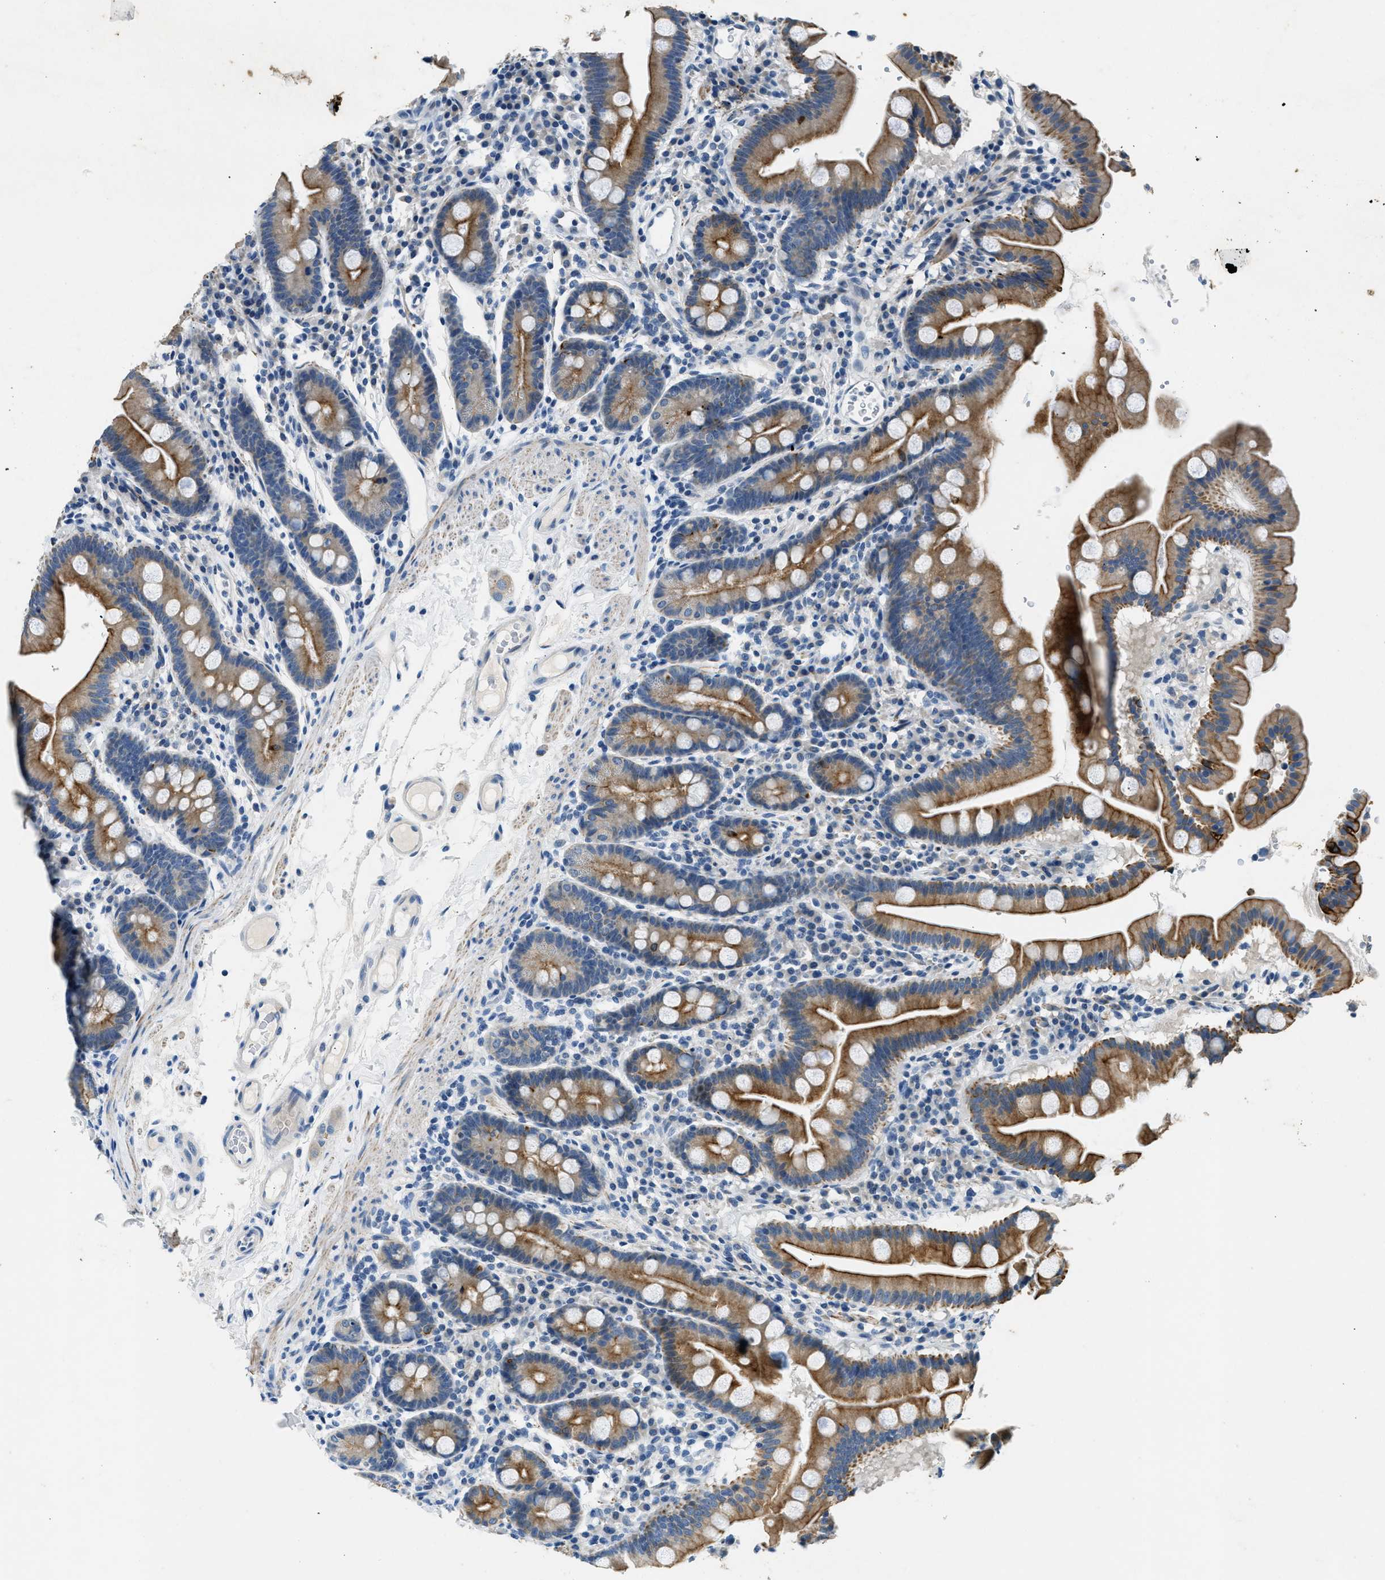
{"staining": {"intensity": "moderate", "quantity": ">75%", "location": "cytoplasmic/membranous"}, "tissue": "duodenum", "cell_type": "Glandular cells", "image_type": "normal", "snomed": [{"axis": "morphology", "description": "Normal tissue, NOS"}, {"axis": "topography", "description": "Duodenum"}], "caption": "Glandular cells demonstrate medium levels of moderate cytoplasmic/membranous positivity in about >75% of cells in benign human duodenum. (DAB (3,3'-diaminobenzidine) = brown stain, brightfield microscopy at high magnification).", "gene": "CFAP20", "patient": {"sex": "male", "age": 50}}